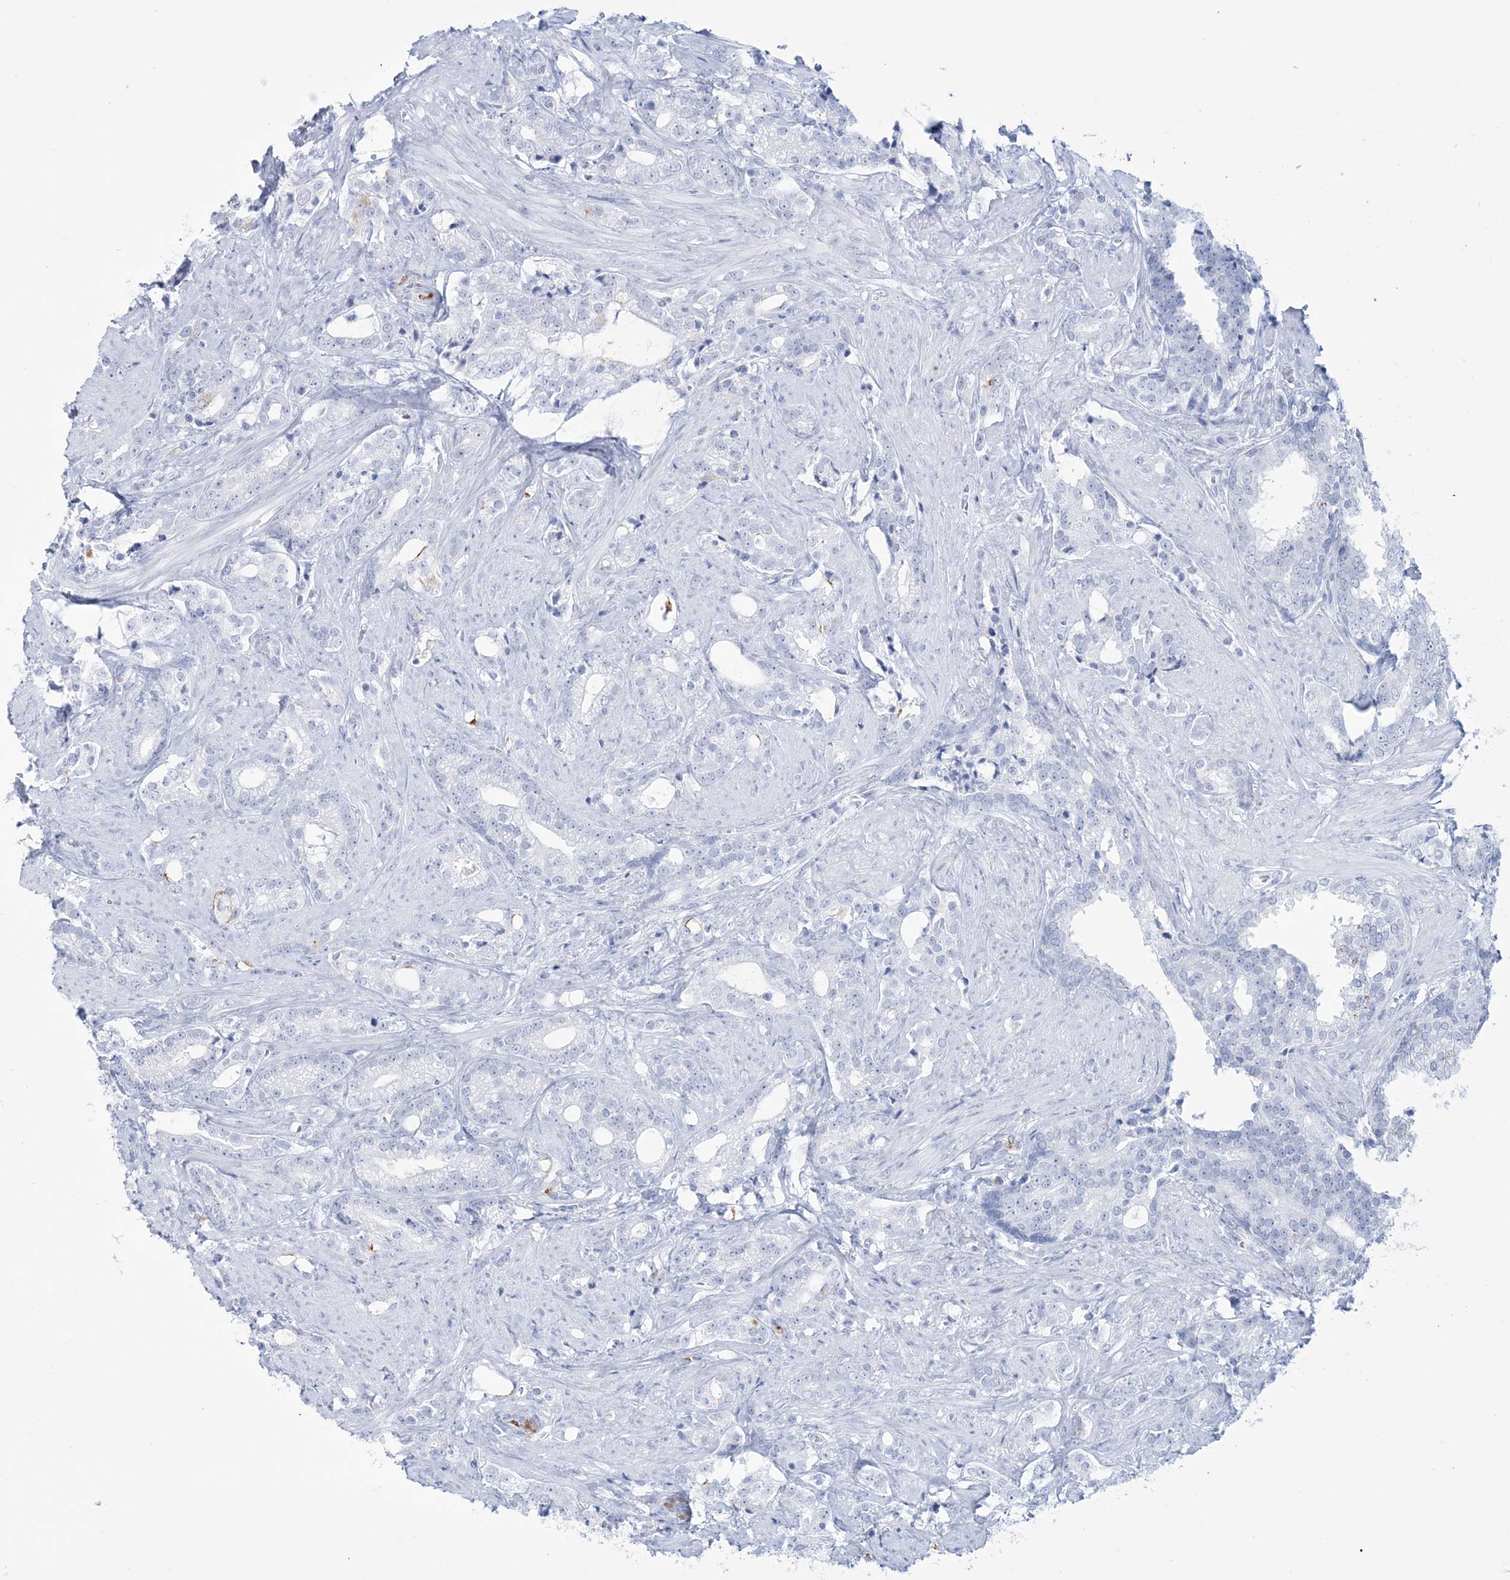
{"staining": {"intensity": "negative", "quantity": "none", "location": "none"}, "tissue": "prostate cancer", "cell_type": "Tumor cells", "image_type": "cancer", "snomed": [{"axis": "morphology", "description": "Adenocarcinoma, High grade"}, {"axis": "topography", "description": "Prostate and seminal vesicle, NOS"}], "caption": "IHC micrograph of neoplastic tissue: human prostate cancer stained with DAB (3,3'-diaminobenzidine) demonstrates no significant protein staining in tumor cells.", "gene": "DPCD", "patient": {"sex": "male", "age": 67}}